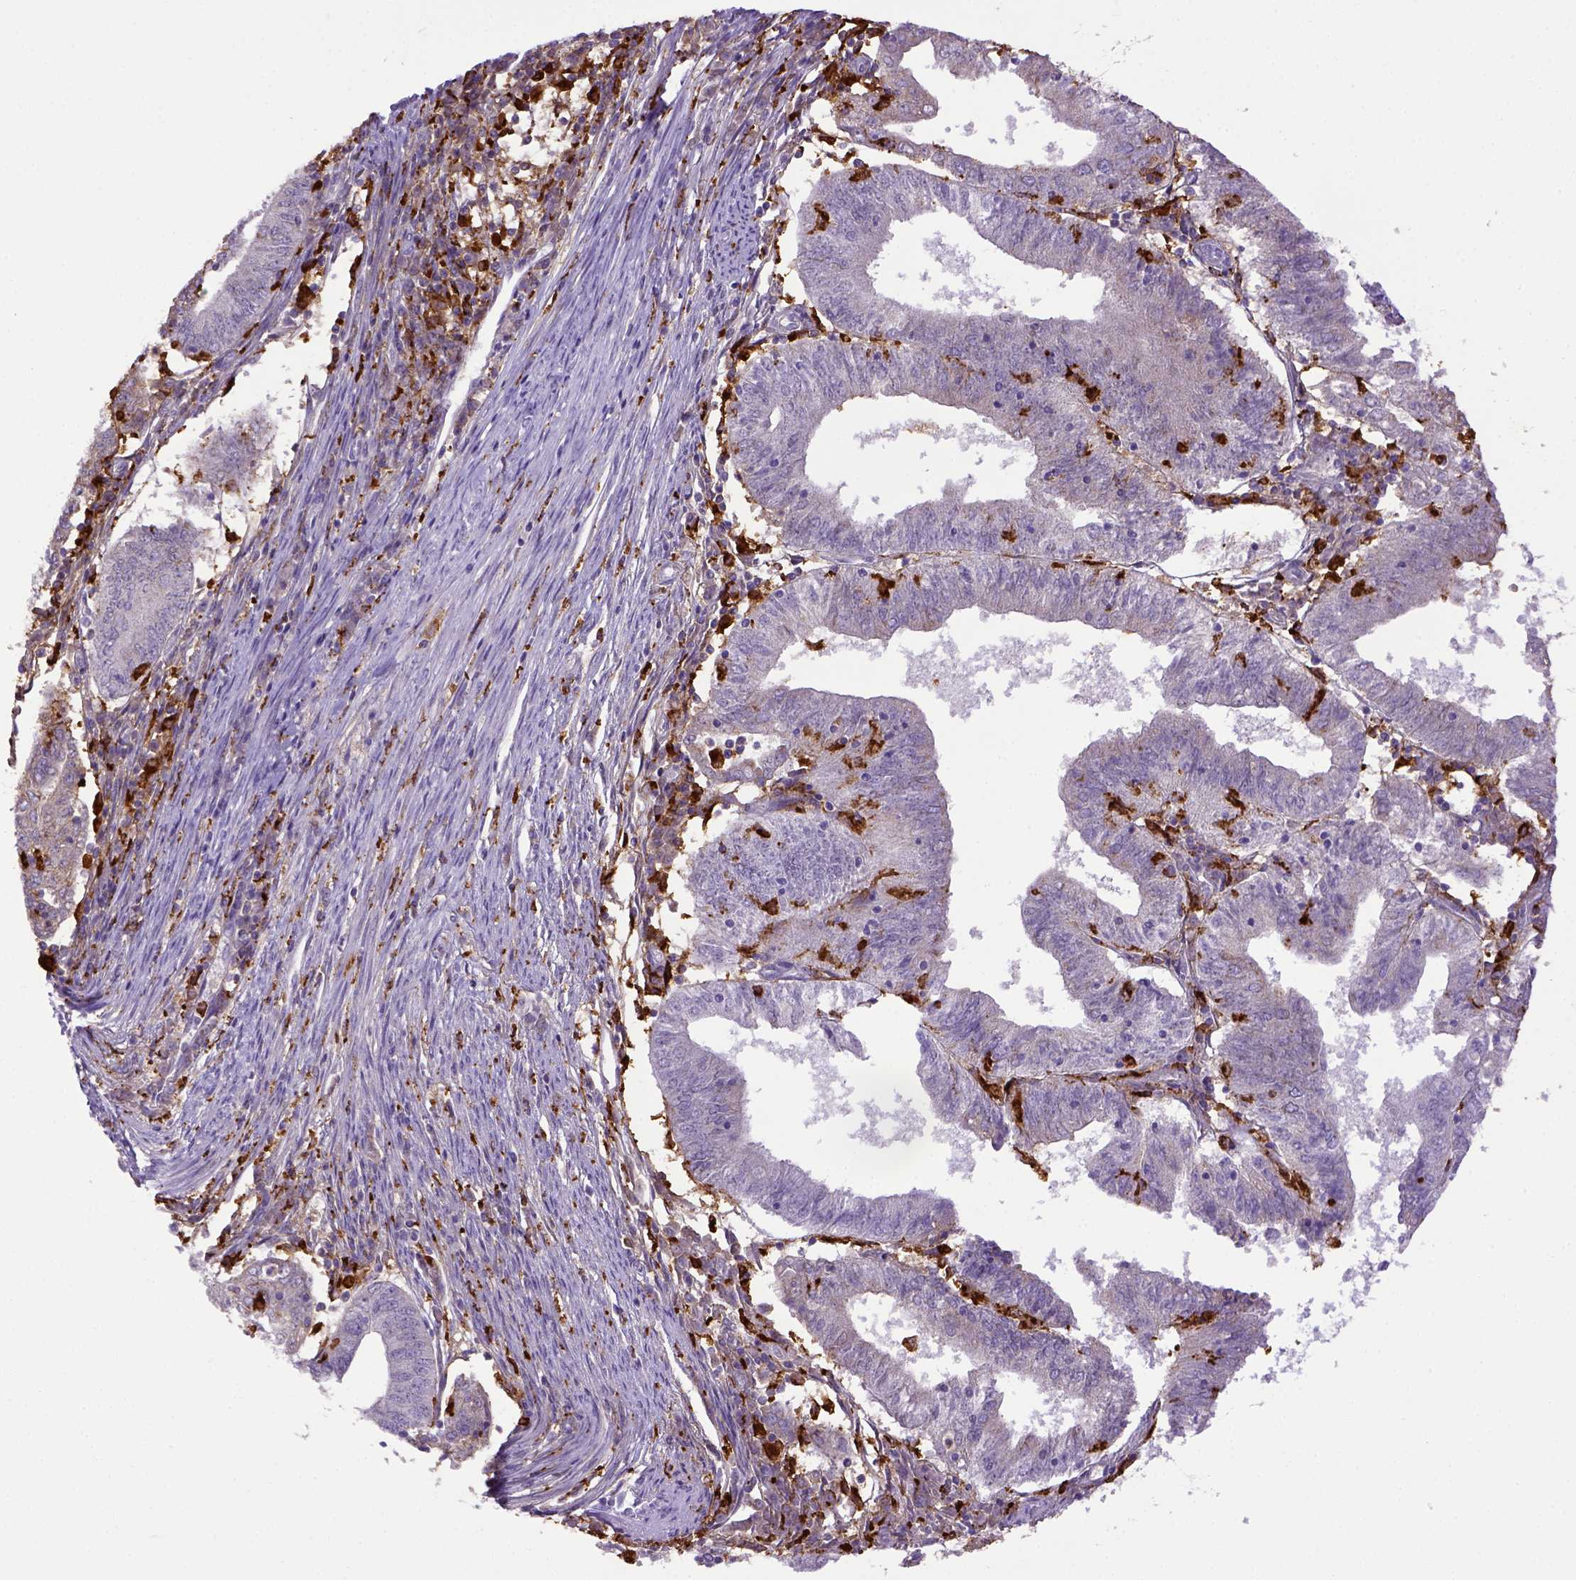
{"staining": {"intensity": "negative", "quantity": "none", "location": "none"}, "tissue": "endometrial cancer", "cell_type": "Tumor cells", "image_type": "cancer", "snomed": [{"axis": "morphology", "description": "Adenocarcinoma, NOS"}, {"axis": "topography", "description": "Endometrium"}], "caption": "Immunohistochemical staining of human endometrial adenocarcinoma shows no significant expression in tumor cells. The staining is performed using DAB brown chromogen with nuclei counter-stained in using hematoxylin.", "gene": "CD68", "patient": {"sex": "female", "age": 82}}